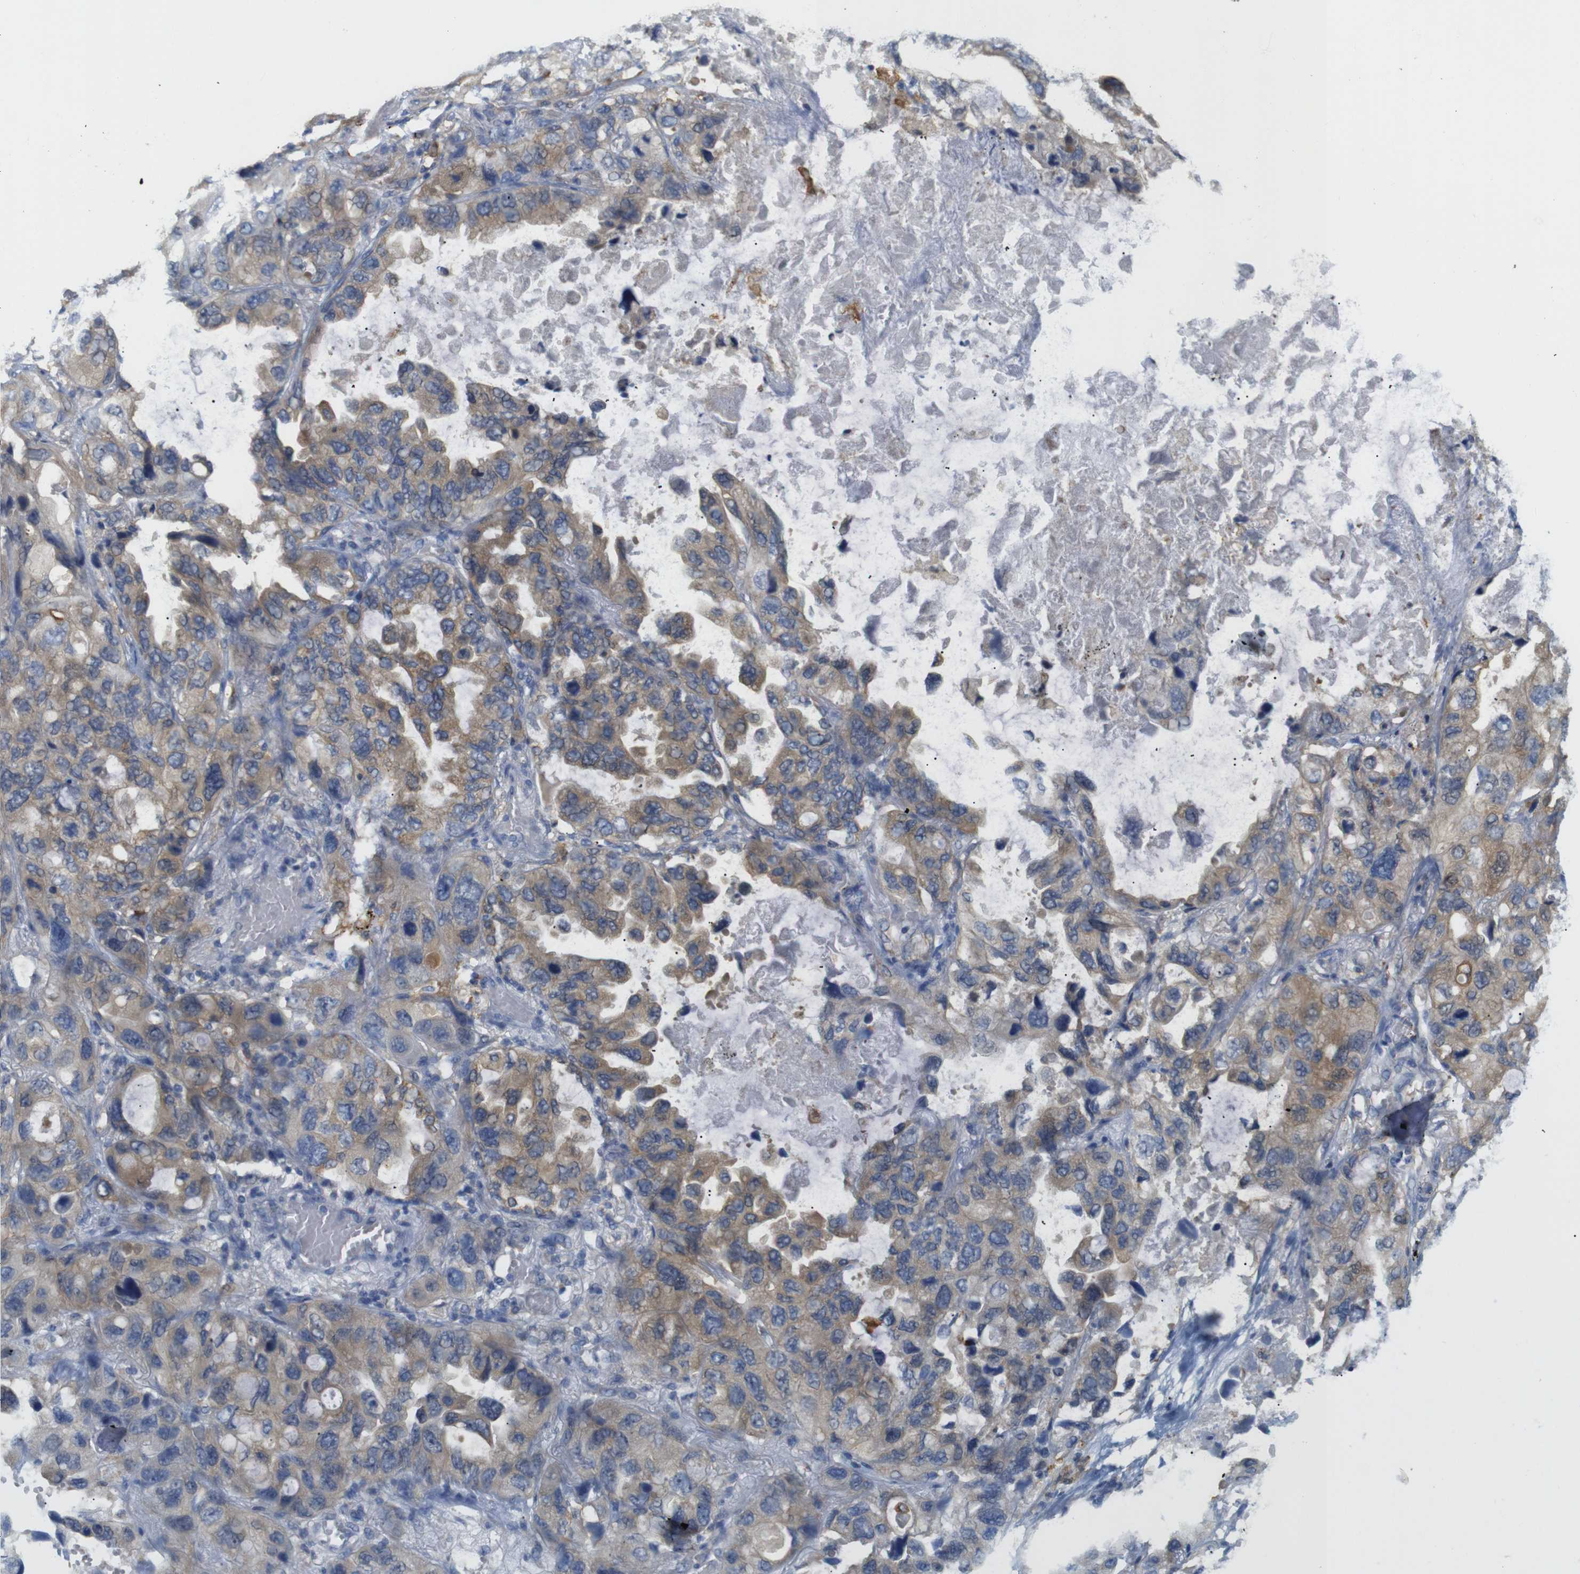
{"staining": {"intensity": "weak", "quantity": "25%-75%", "location": "cytoplasmic/membranous"}, "tissue": "lung cancer", "cell_type": "Tumor cells", "image_type": "cancer", "snomed": [{"axis": "morphology", "description": "Squamous cell carcinoma, NOS"}, {"axis": "topography", "description": "Lung"}], "caption": "An image of human lung squamous cell carcinoma stained for a protein demonstrates weak cytoplasmic/membranous brown staining in tumor cells. The protein is shown in brown color, while the nuclei are stained blue.", "gene": "NEBL", "patient": {"sex": "female", "age": 73}}